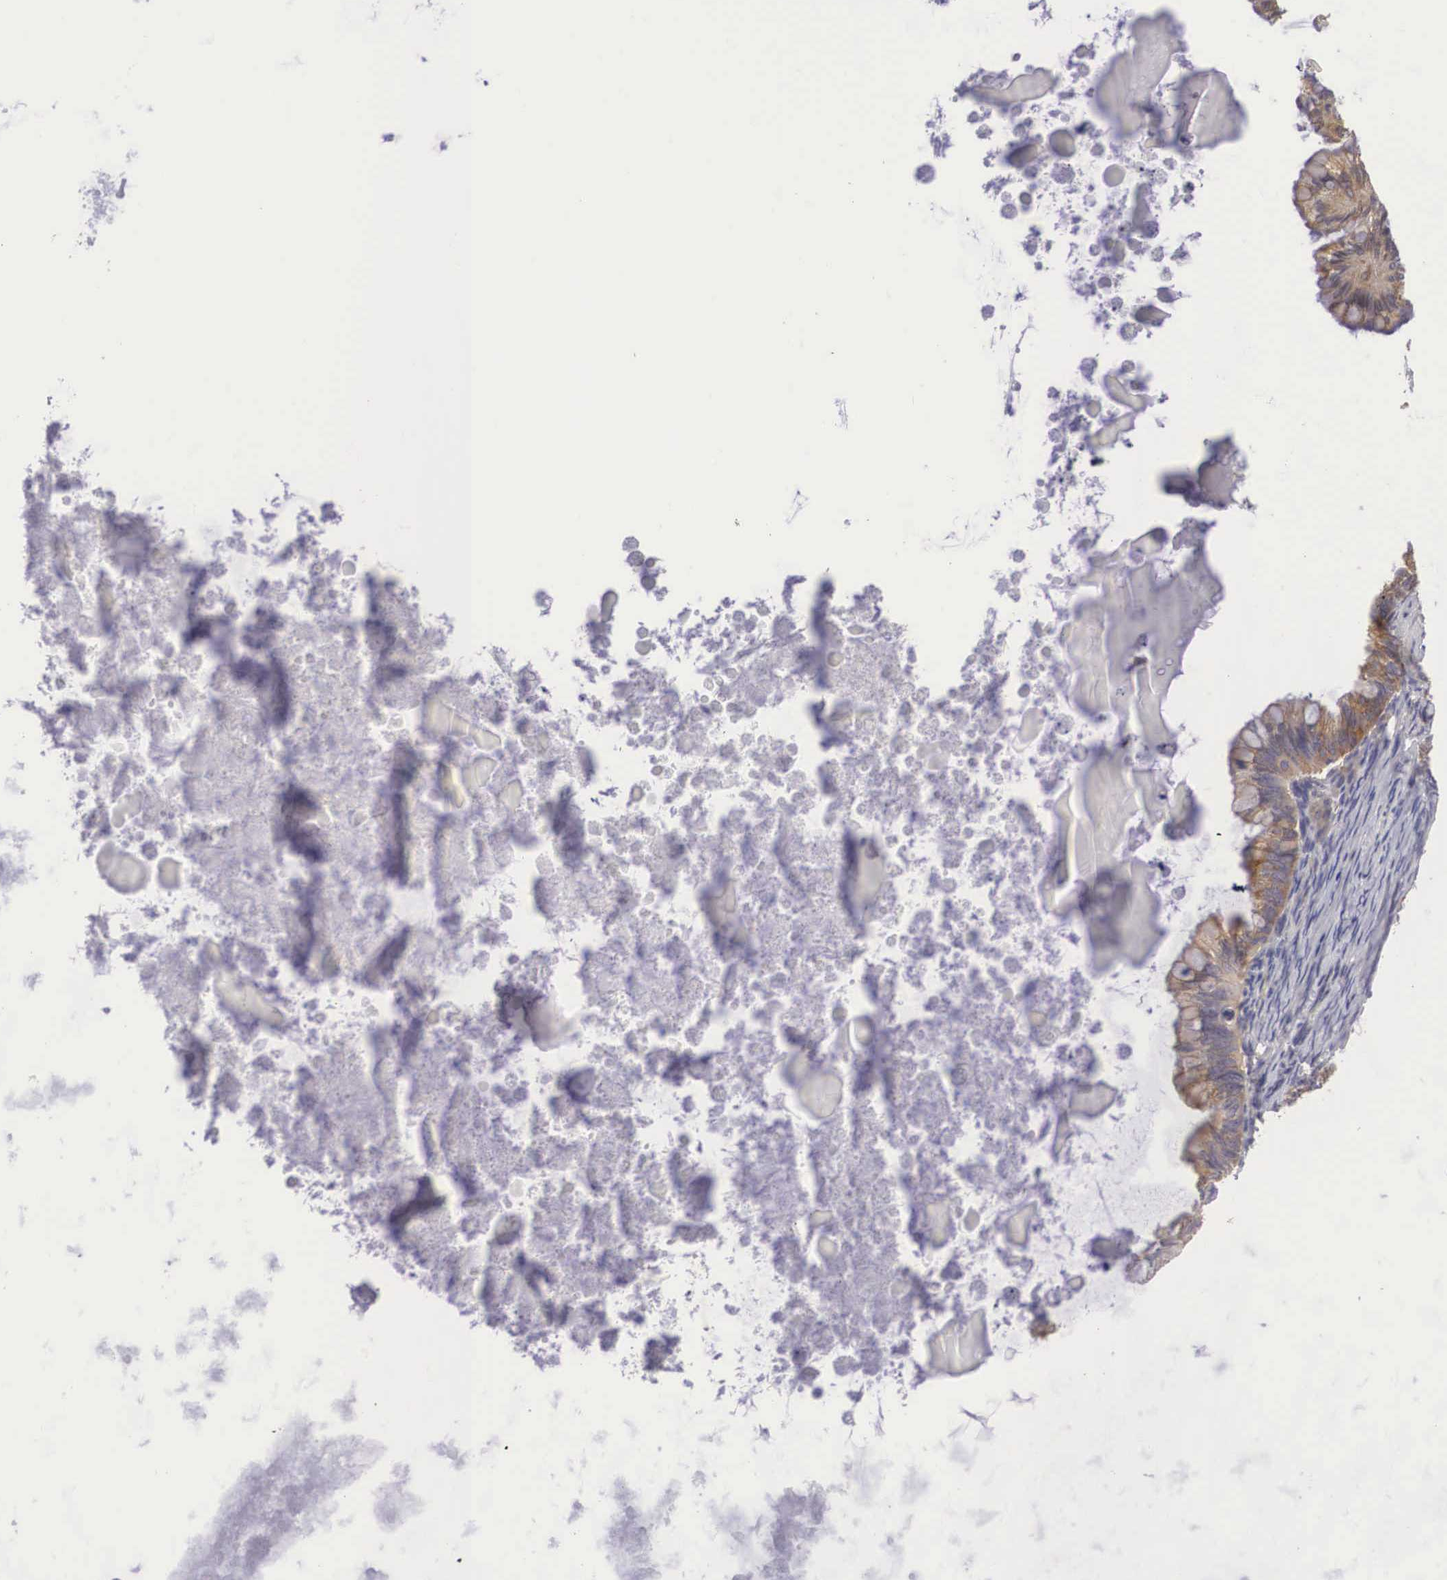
{"staining": {"intensity": "weak", "quantity": ">75%", "location": "cytoplasmic/membranous"}, "tissue": "ovarian cancer", "cell_type": "Tumor cells", "image_type": "cancer", "snomed": [{"axis": "morphology", "description": "Cystadenocarcinoma, mucinous, NOS"}, {"axis": "topography", "description": "Ovary"}], "caption": "Protein expression by immunohistochemistry exhibits weak cytoplasmic/membranous expression in about >75% of tumor cells in ovarian mucinous cystadenocarcinoma.", "gene": "GRIPAP1", "patient": {"sex": "female", "age": 57}}